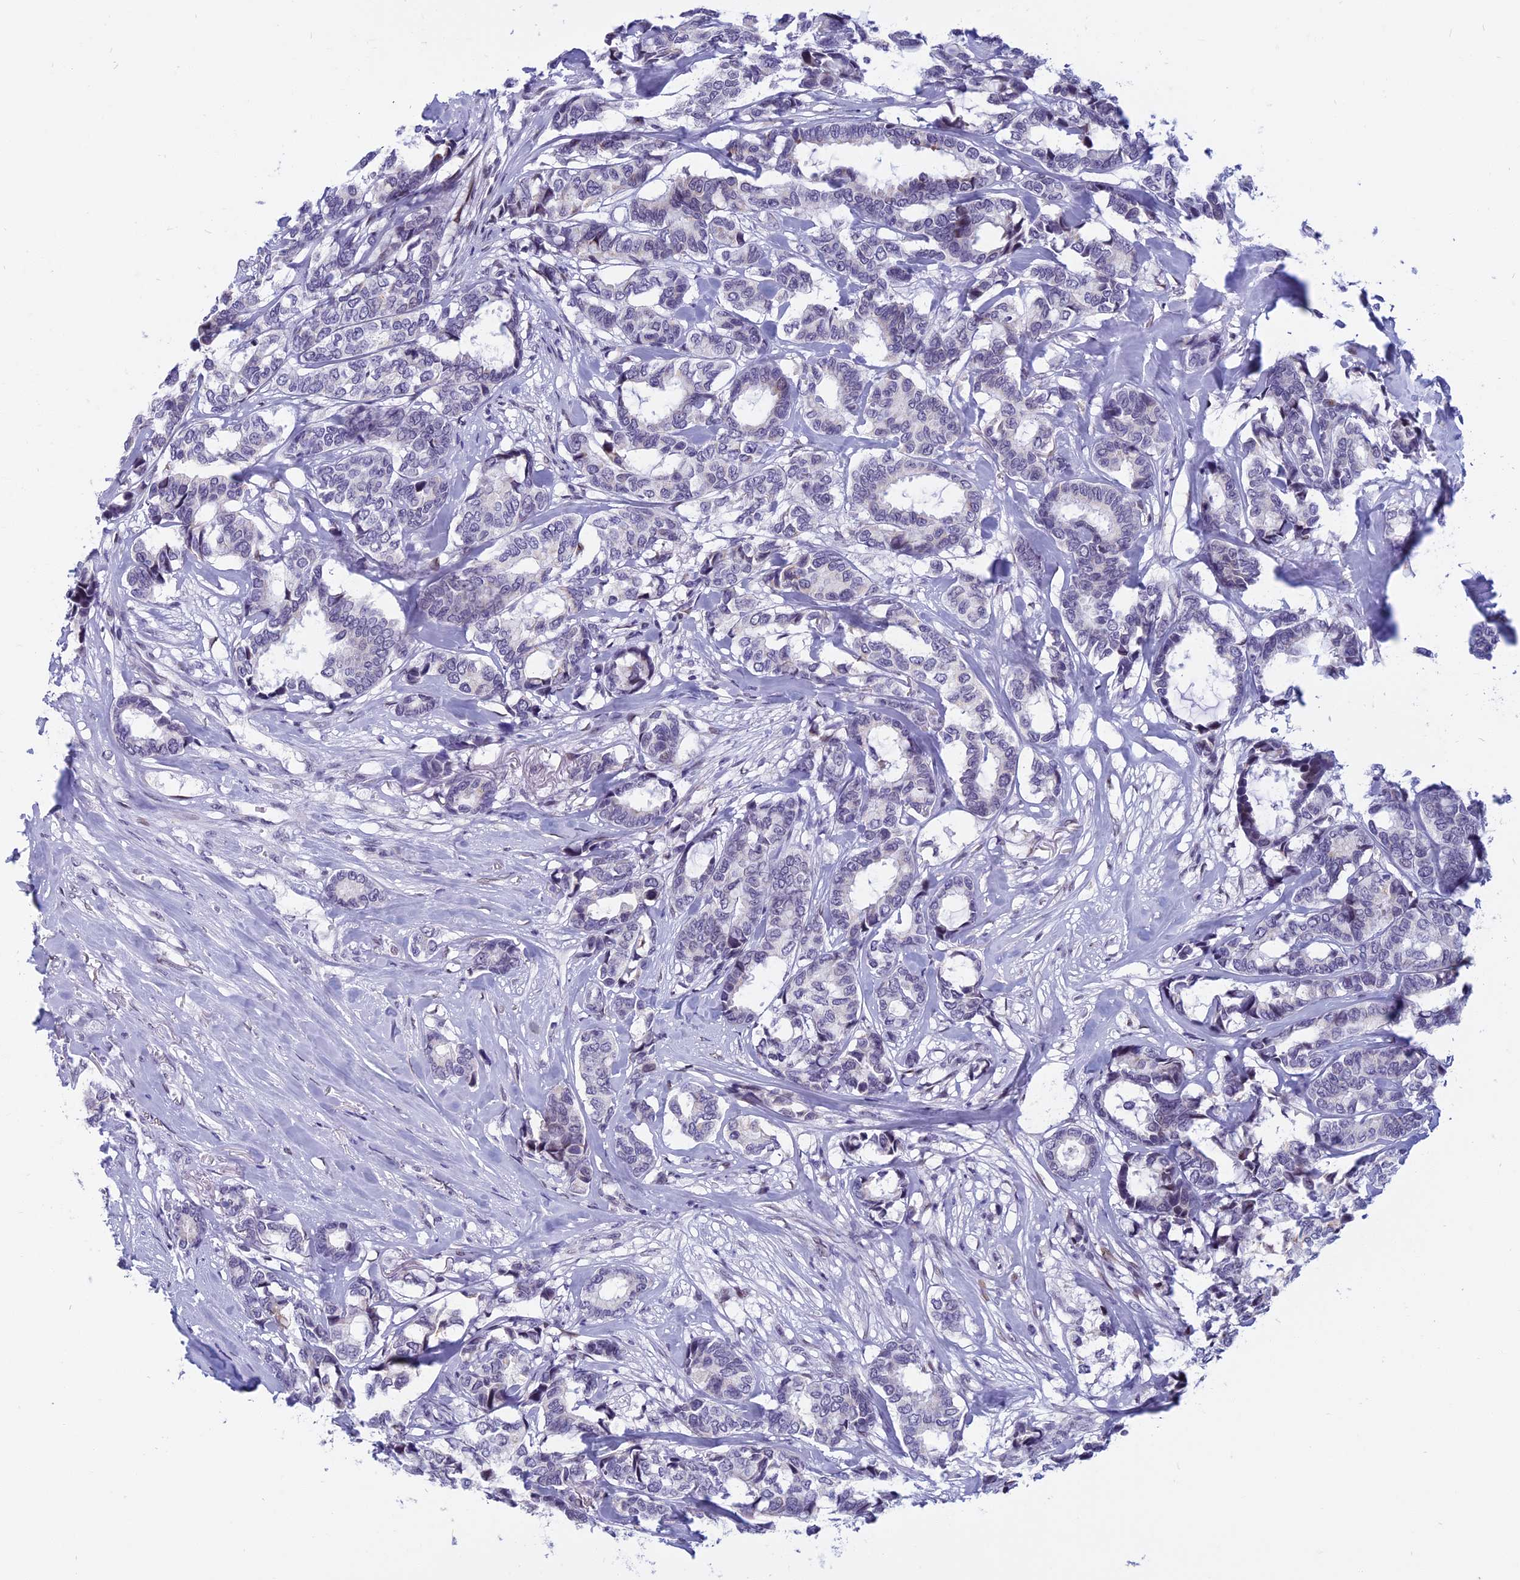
{"staining": {"intensity": "negative", "quantity": "none", "location": "none"}, "tissue": "breast cancer", "cell_type": "Tumor cells", "image_type": "cancer", "snomed": [{"axis": "morphology", "description": "Duct carcinoma"}, {"axis": "topography", "description": "Breast"}], "caption": "This image is of breast intraductal carcinoma stained with immunohistochemistry to label a protein in brown with the nuclei are counter-stained blue. There is no expression in tumor cells.", "gene": "CDC7", "patient": {"sex": "female", "age": 87}}